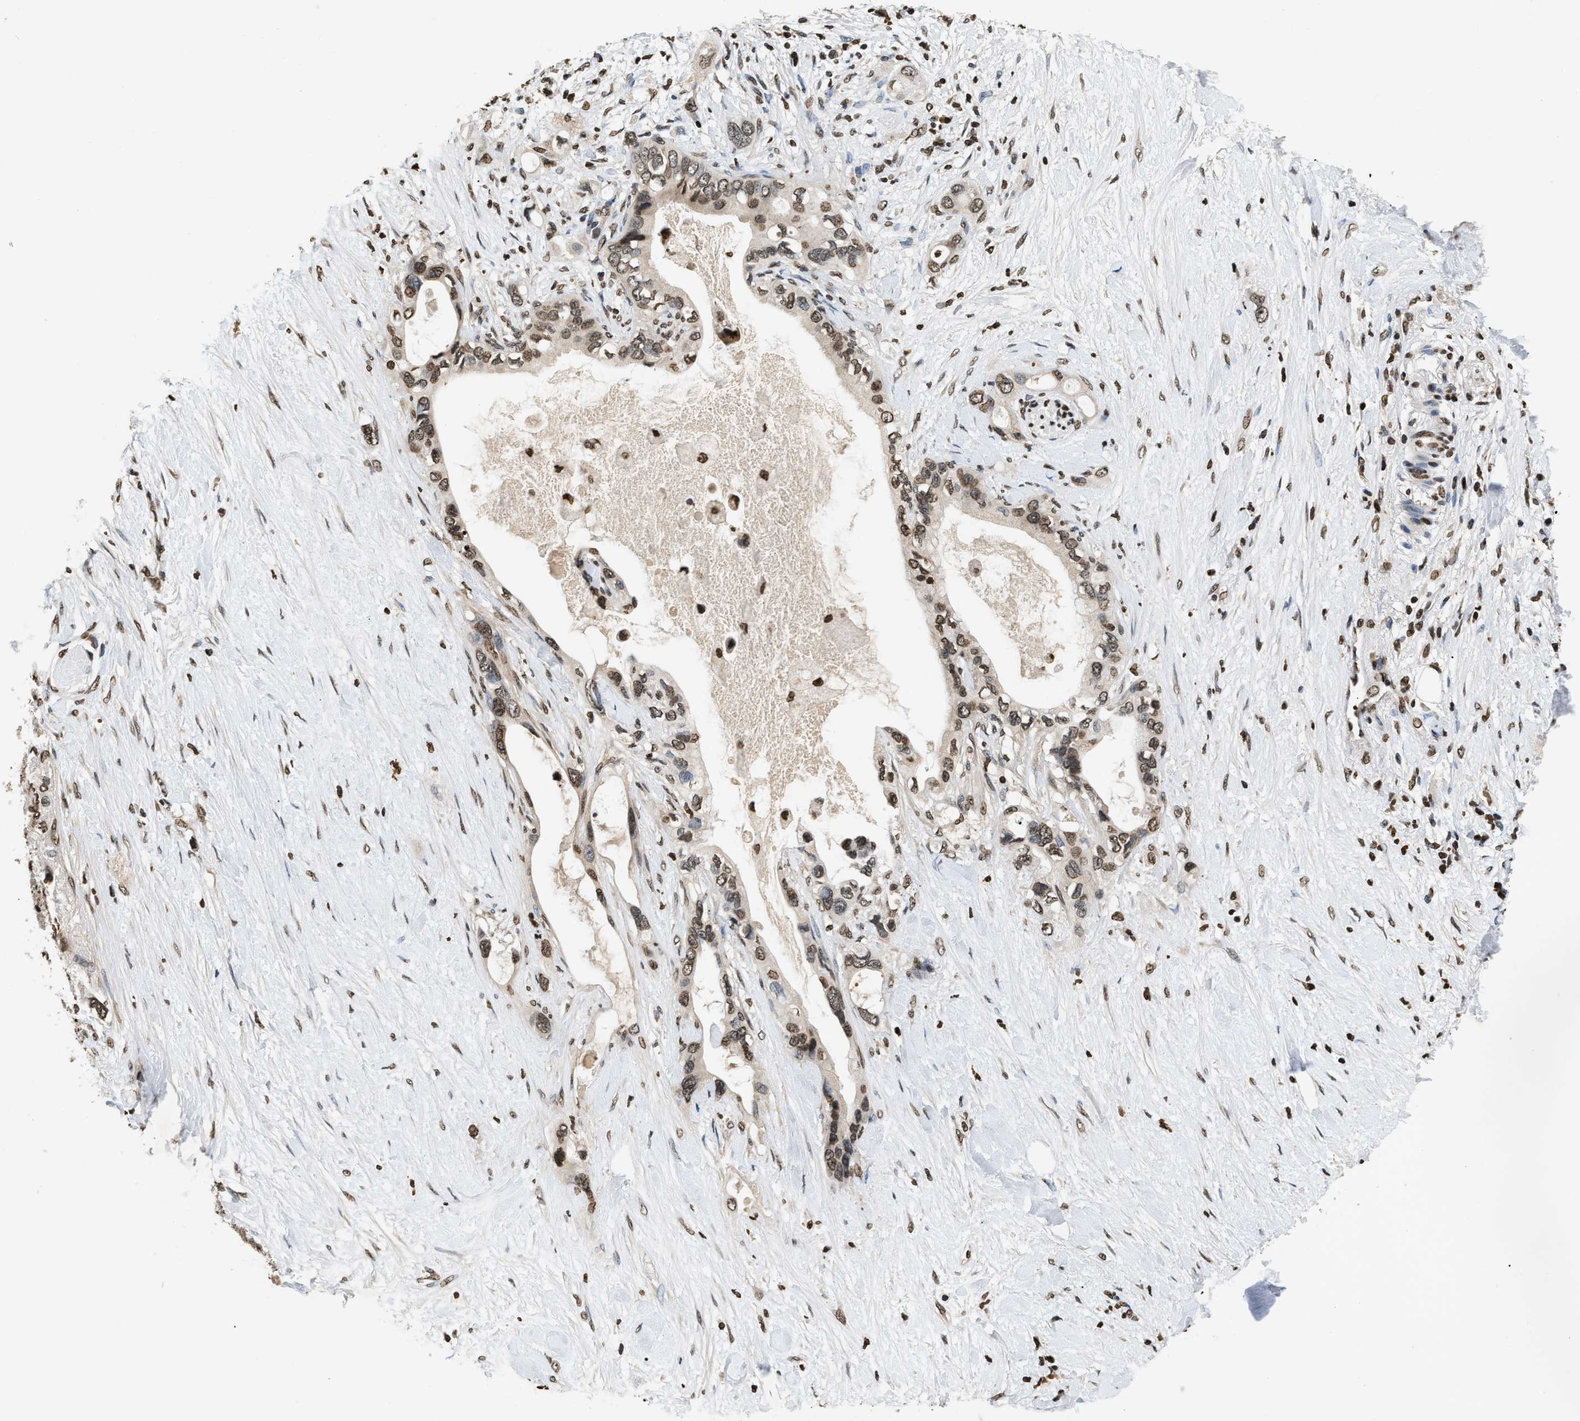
{"staining": {"intensity": "moderate", "quantity": ">75%", "location": "nuclear"}, "tissue": "pancreatic cancer", "cell_type": "Tumor cells", "image_type": "cancer", "snomed": [{"axis": "morphology", "description": "Adenocarcinoma, NOS"}, {"axis": "topography", "description": "Pancreas"}], "caption": "Protein expression analysis of adenocarcinoma (pancreatic) exhibits moderate nuclear staining in approximately >75% of tumor cells. Using DAB (brown) and hematoxylin (blue) stains, captured at high magnification using brightfield microscopy.", "gene": "DNASE1L3", "patient": {"sex": "female", "age": 56}}